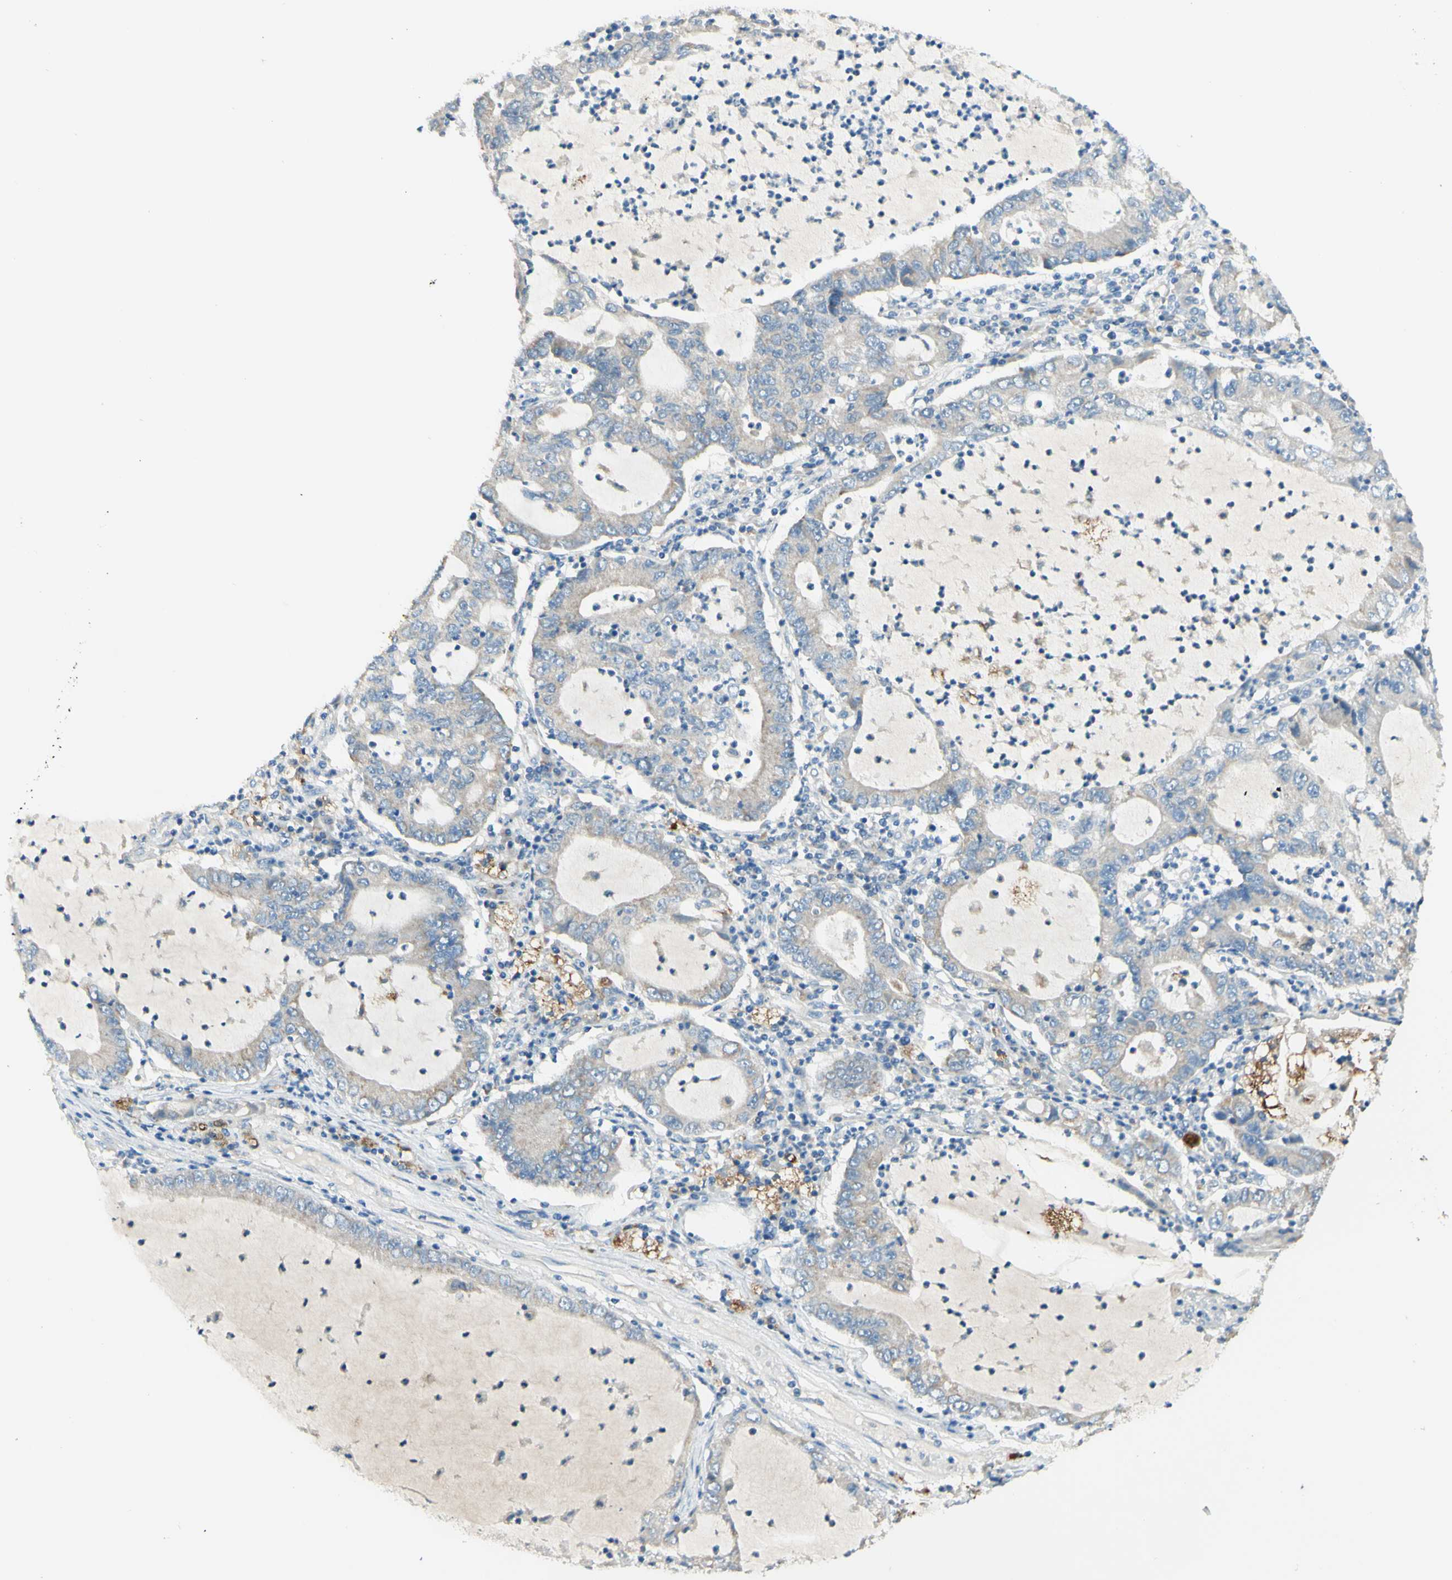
{"staining": {"intensity": "weak", "quantity": "25%-75%", "location": "cytoplasmic/membranous"}, "tissue": "lung cancer", "cell_type": "Tumor cells", "image_type": "cancer", "snomed": [{"axis": "morphology", "description": "Adenocarcinoma, NOS"}, {"axis": "topography", "description": "Lung"}], "caption": "A micrograph showing weak cytoplasmic/membranous positivity in about 25%-75% of tumor cells in lung cancer, as visualized by brown immunohistochemical staining.", "gene": "ARMC10", "patient": {"sex": "female", "age": 51}}